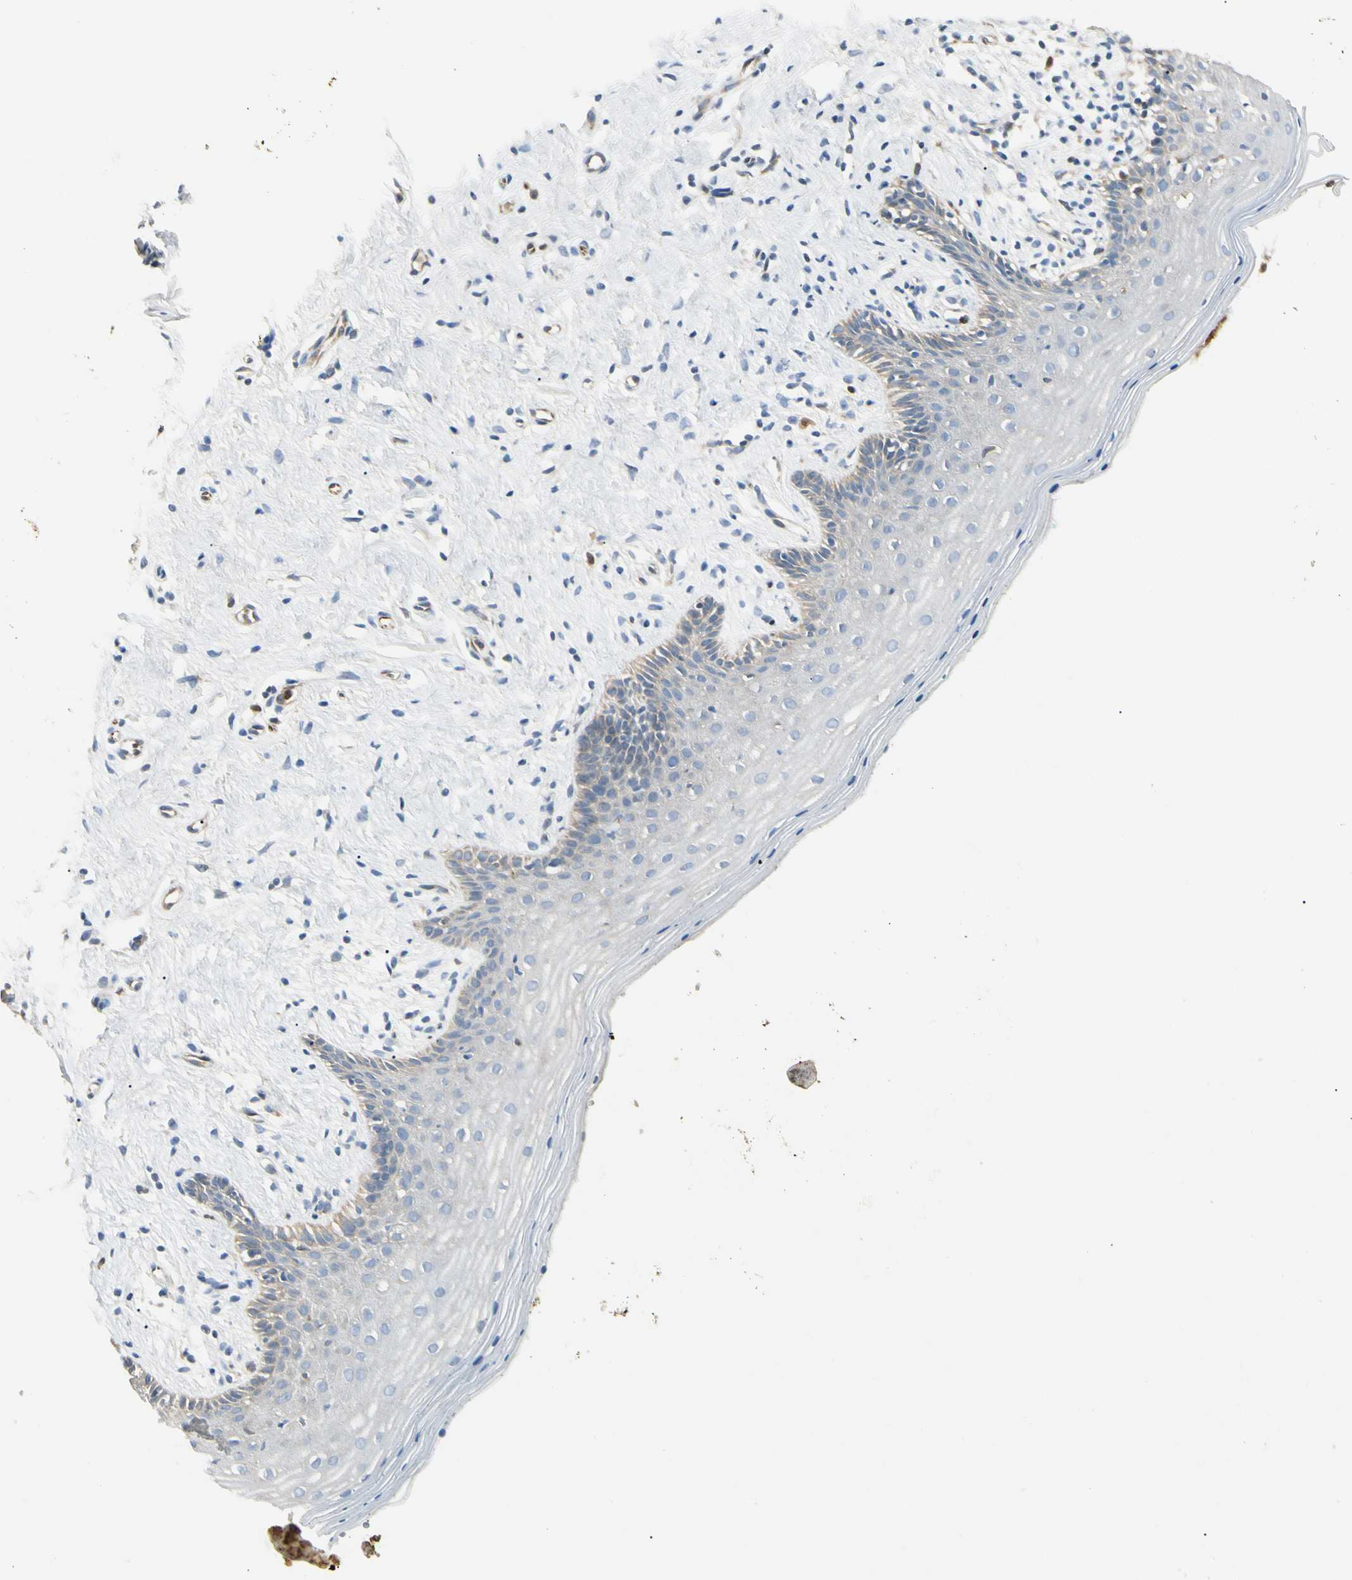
{"staining": {"intensity": "negative", "quantity": "none", "location": "none"}, "tissue": "vagina", "cell_type": "Squamous epithelial cells", "image_type": "normal", "snomed": [{"axis": "morphology", "description": "Normal tissue, NOS"}, {"axis": "topography", "description": "Vagina"}], "caption": "The IHC histopathology image has no significant positivity in squamous epithelial cells of vagina.", "gene": "LPCAT2", "patient": {"sex": "female", "age": 44}}